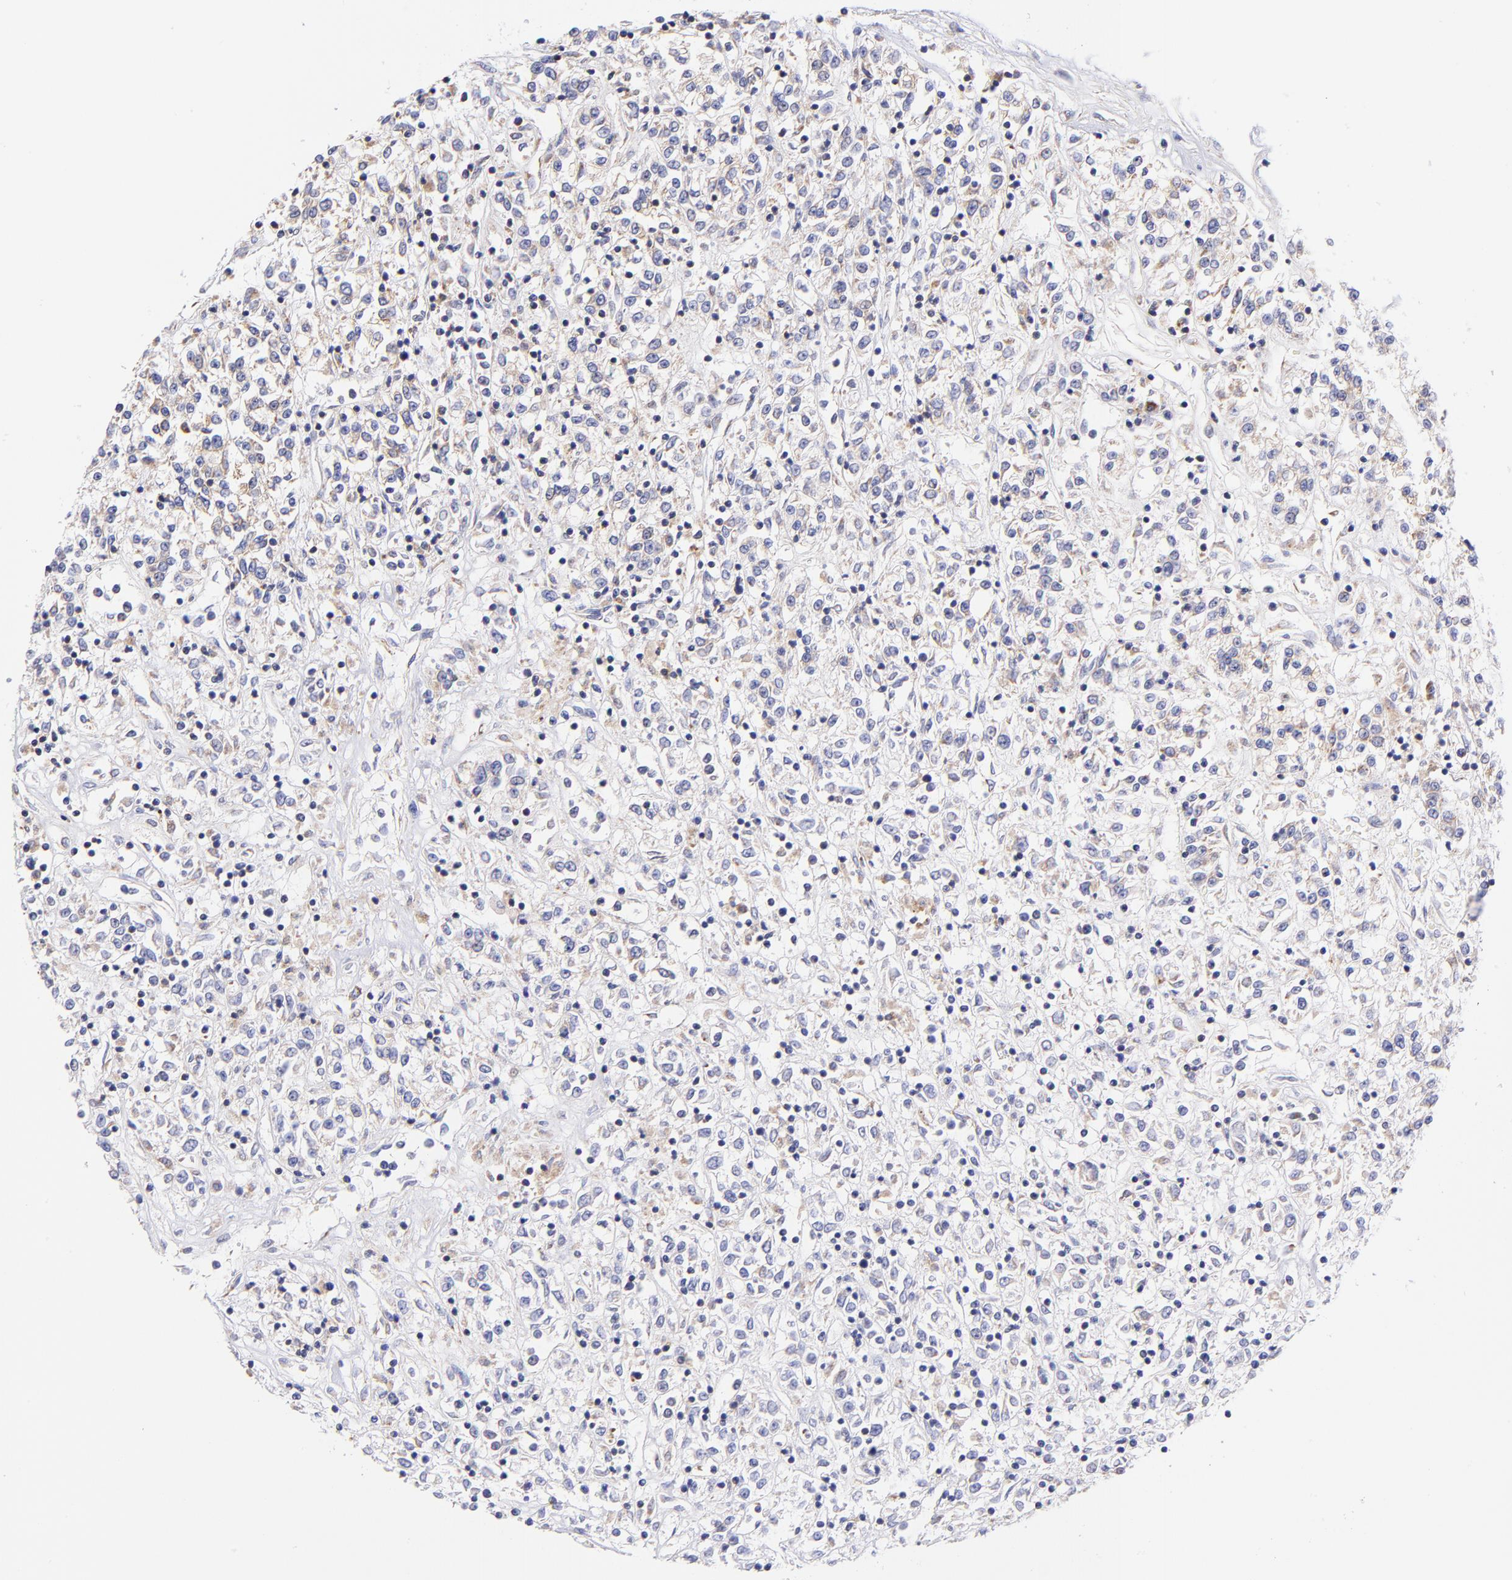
{"staining": {"intensity": "weak", "quantity": "<25%", "location": "cytoplasmic/membranous"}, "tissue": "renal cancer", "cell_type": "Tumor cells", "image_type": "cancer", "snomed": [{"axis": "morphology", "description": "Adenocarcinoma, NOS"}, {"axis": "topography", "description": "Kidney"}], "caption": "High magnification brightfield microscopy of renal adenocarcinoma stained with DAB (3,3'-diaminobenzidine) (brown) and counterstained with hematoxylin (blue): tumor cells show no significant positivity.", "gene": "NDUFB7", "patient": {"sex": "female", "age": 76}}